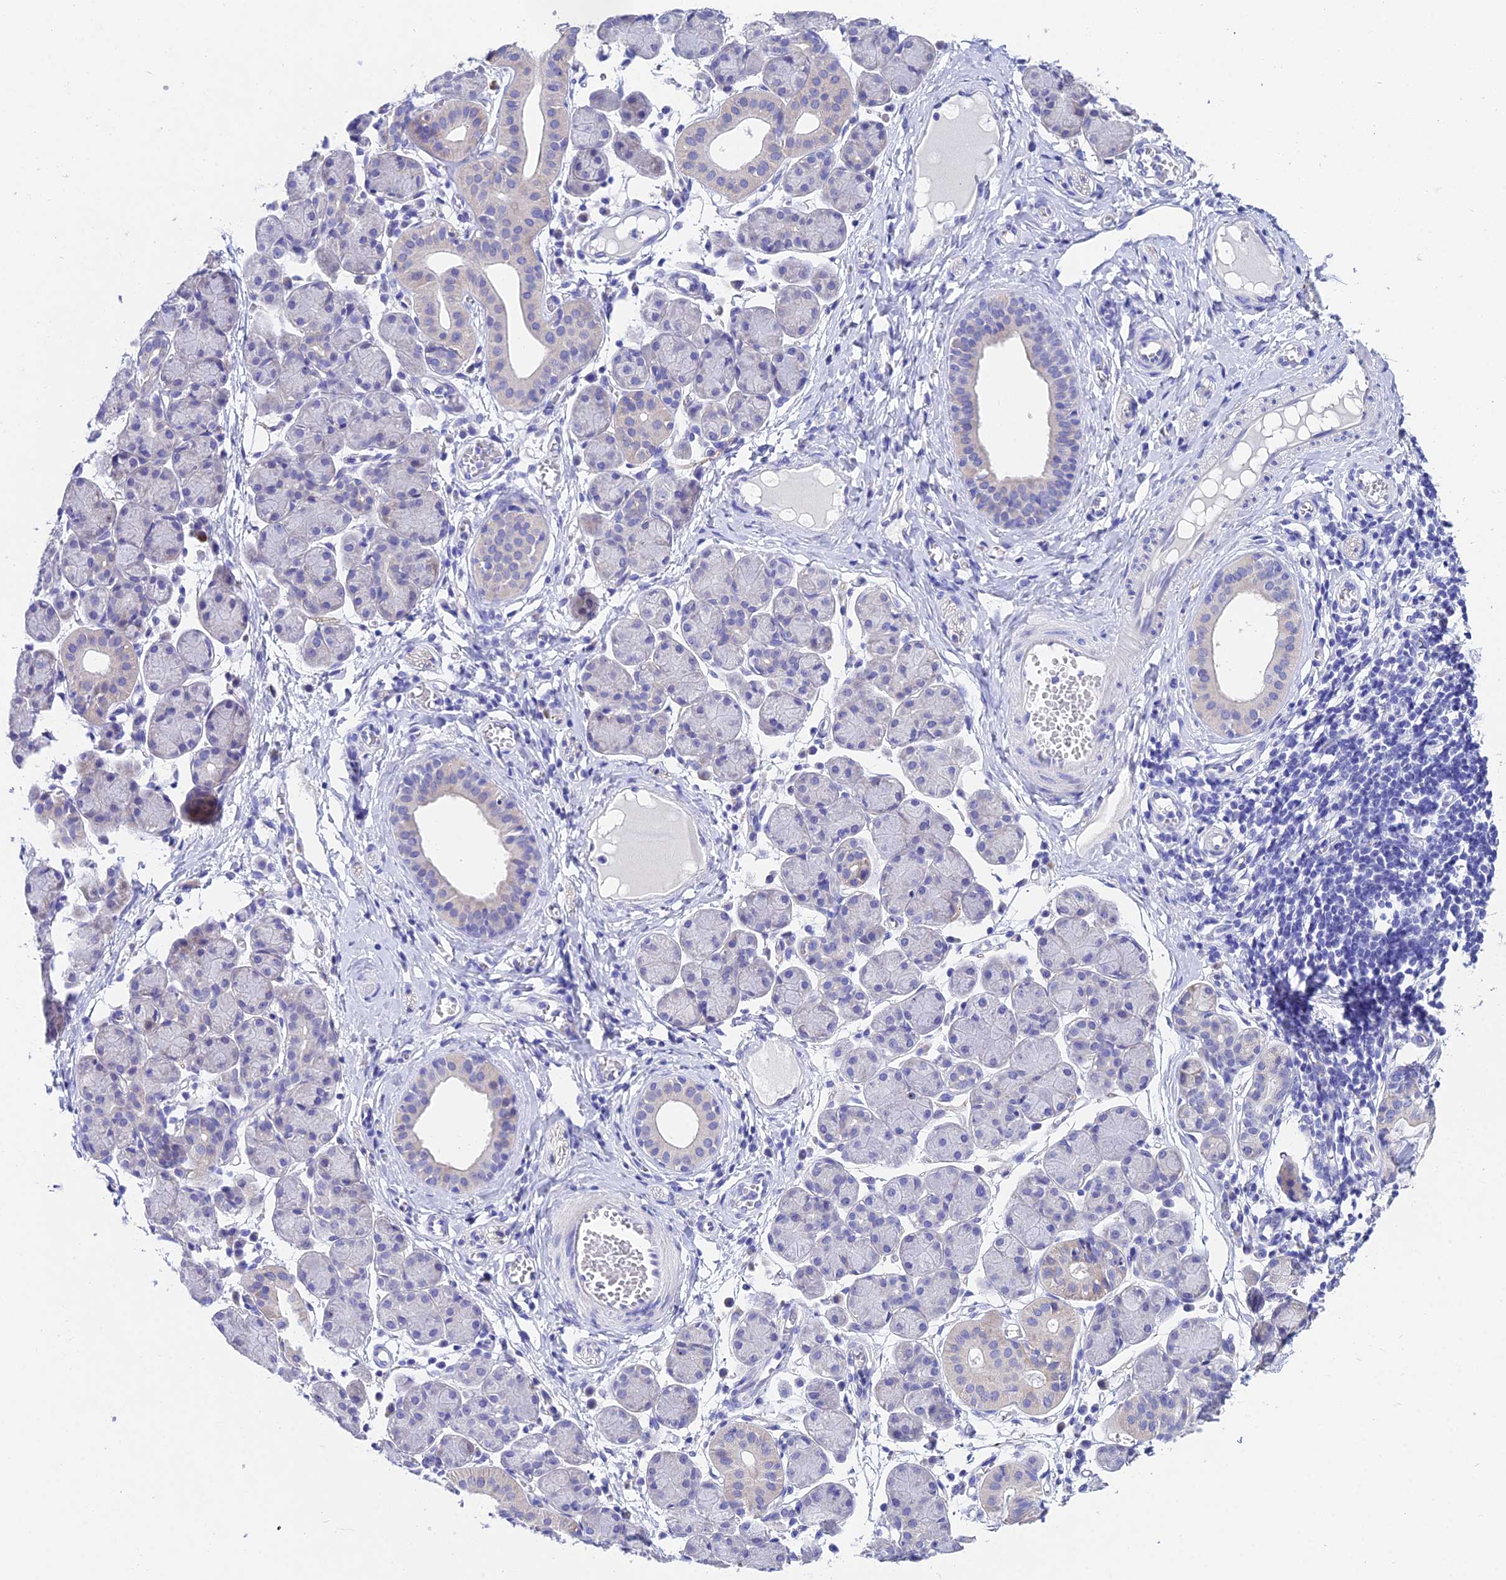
{"staining": {"intensity": "negative", "quantity": "none", "location": "none"}, "tissue": "salivary gland", "cell_type": "Glandular cells", "image_type": "normal", "snomed": [{"axis": "morphology", "description": "Normal tissue, NOS"}, {"axis": "morphology", "description": "Inflammation, NOS"}, {"axis": "topography", "description": "Lymph node"}, {"axis": "topography", "description": "Salivary gland"}], "caption": "Immunohistochemistry histopathology image of normal human salivary gland stained for a protein (brown), which exhibits no staining in glandular cells.", "gene": "CEP41", "patient": {"sex": "male", "age": 3}}